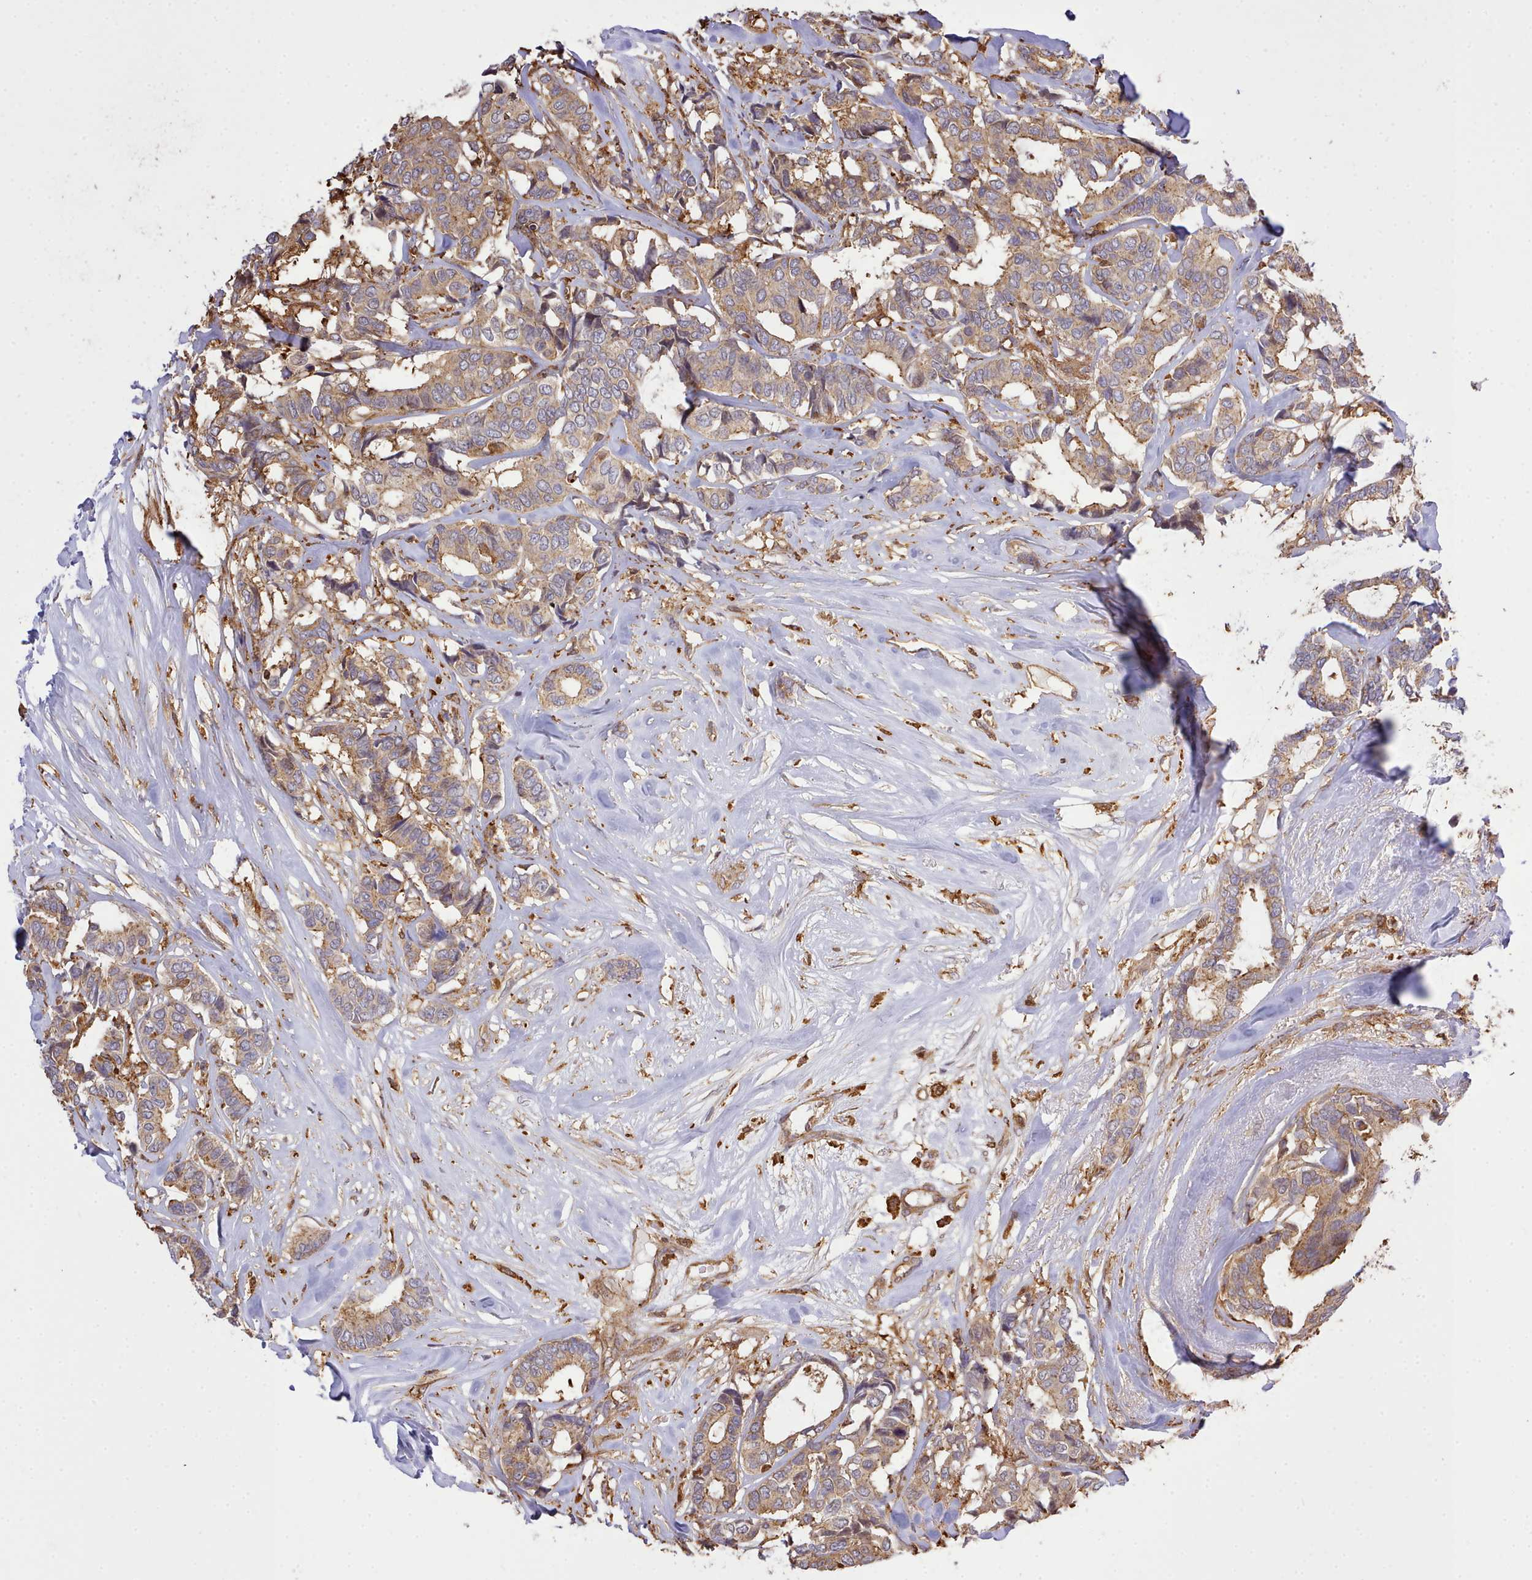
{"staining": {"intensity": "weak", "quantity": ">75%", "location": "cytoplasmic/membranous"}, "tissue": "breast cancer", "cell_type": "Tumor cells", "image_type": "cancer", "snomed": [{"axis": "morphology", "description": "Duct carcinoma"}, {"axis": "topography", "description": "Breast"}], "caption": "Protein expression analysis of human breast cancer reveals weak cytoplasmic/membranous positivity in about >75% of tumor cells.", "gene": "CAPZA1", "patient": {"sex": "female", "age": 87}}